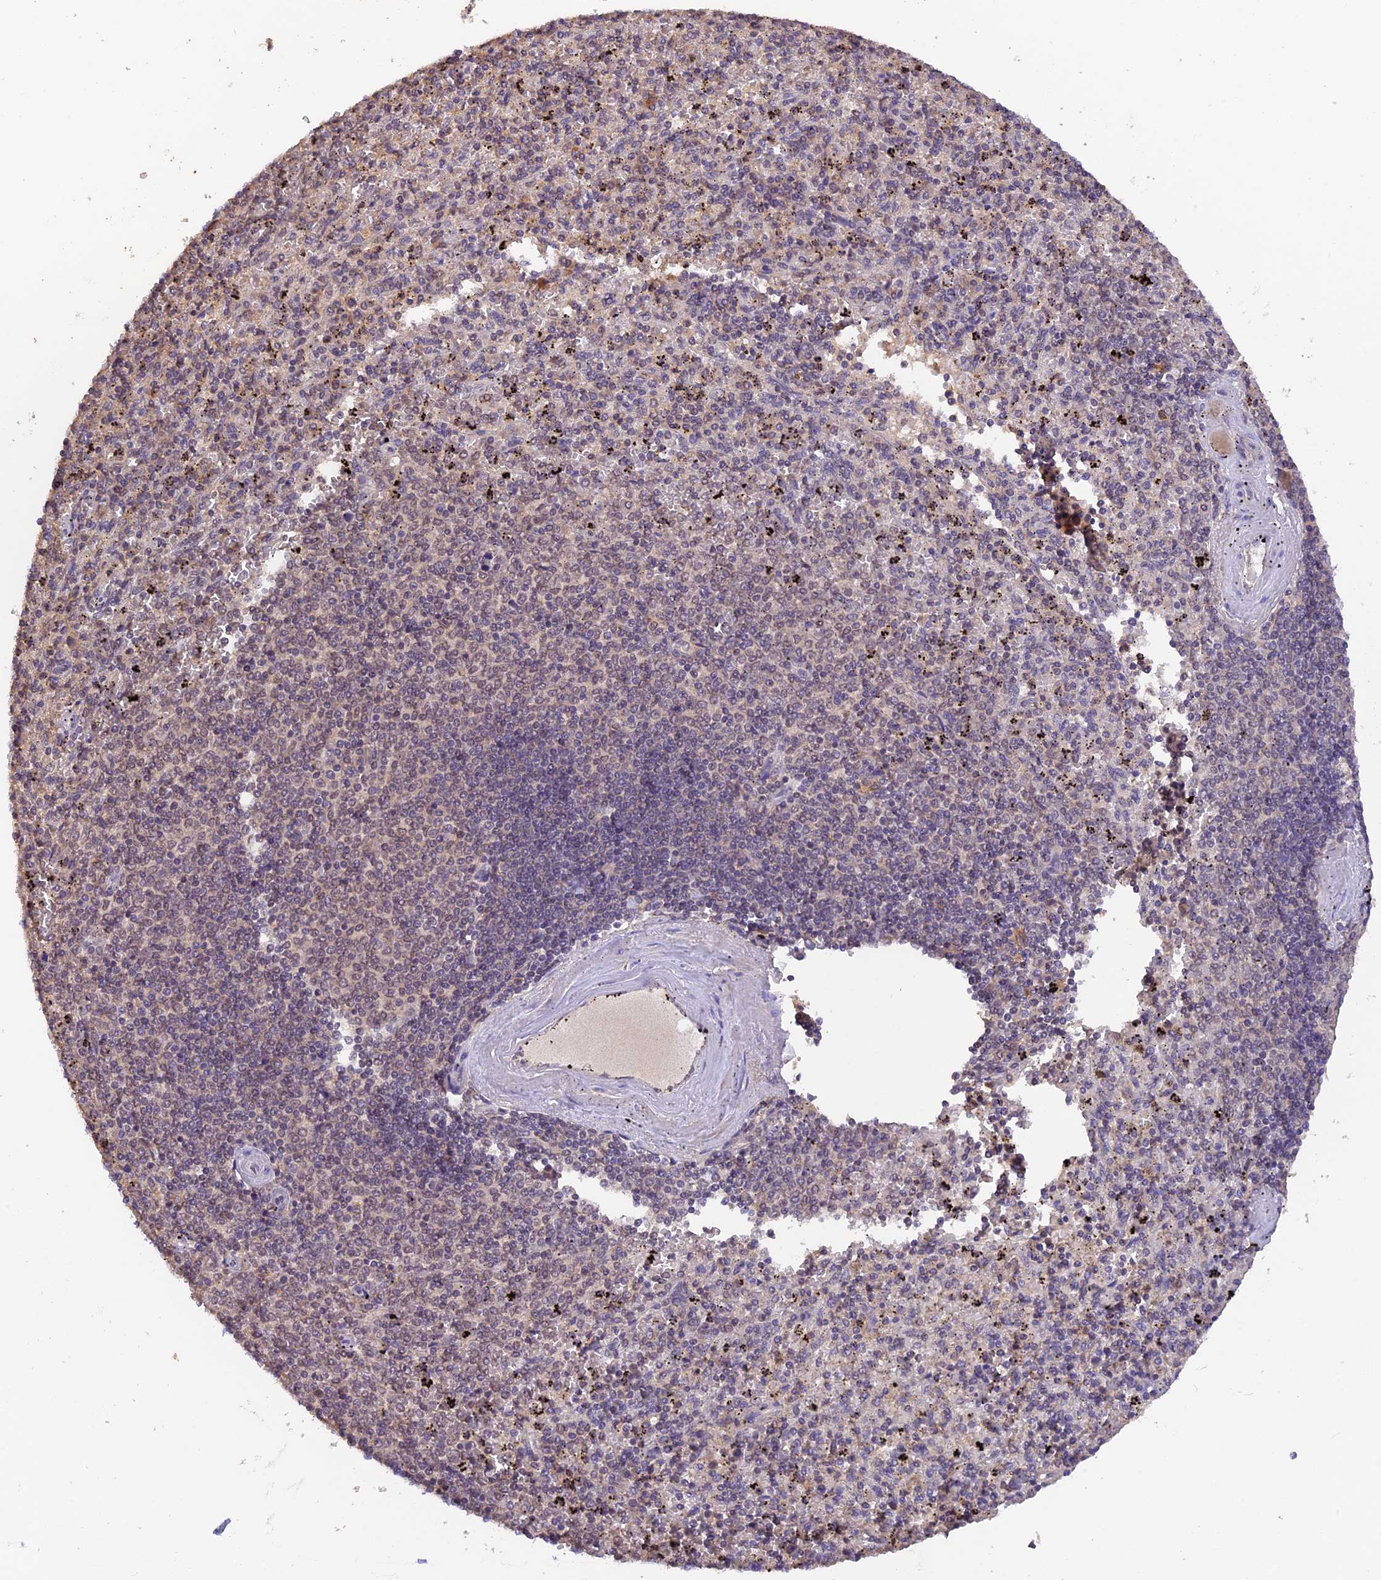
{"staining": {"intensity": "weak", "quantity": "25%-75%", "location": "nuclear"}, "tissue": "spleen", "cell_type": "Cells in red pulp", "image_type": "normal", "snomed": [{"axis": "morphology", "description": "Normal tissue, NOS"}, {"axis": "topography", "description": "Spleen"}], "caption": "Weak nuclear expression is present in approximately 25%-75% of cells in red pulp in unremarkable spleen.", "gene": "ZNF436", "patient": {"sex": "male", "age": 82}}